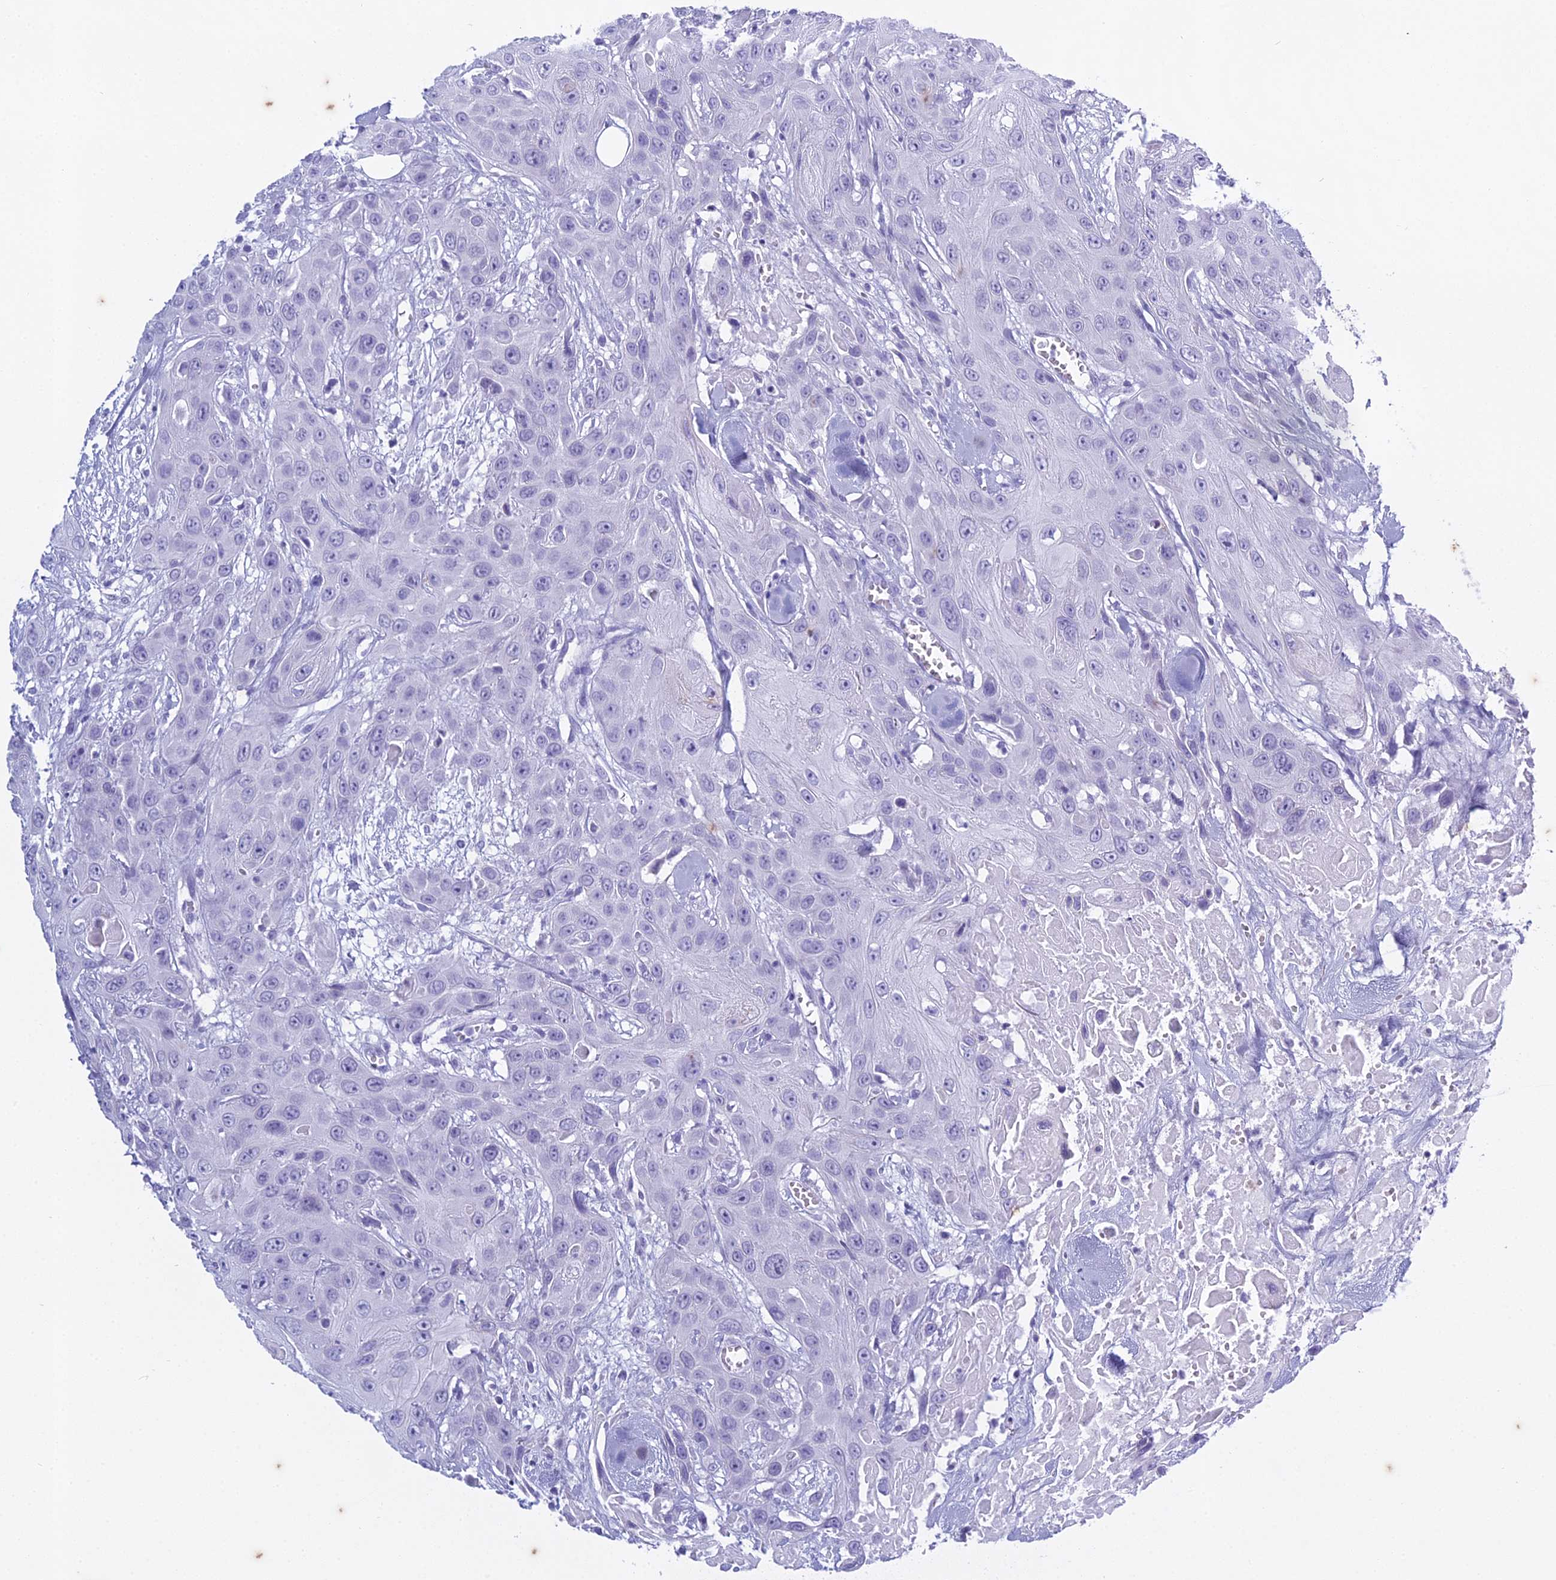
{"staining": {"intensity": "negative", "quantity": "none", "location": "none"}, "tissue": "head and neck cancer", "cell_type": "Tumor cells", "image_type": "cancer", "snomed": [{"axis": "morphology", "description": "Squamous cell carcinoma, NOS"}, {"axis": "topography", "description": "Head-Neck"}], "caption": "Head and neck cancer was stained to show a protein in brown. There is no significant positivity in tumor cells. (DAB (3,3'-diaminobenzidine) IHC visualized using brightfield microscopy, high magnification).", "gene": "HMGB4", "patient": {"sex": "male", "age": 81}}